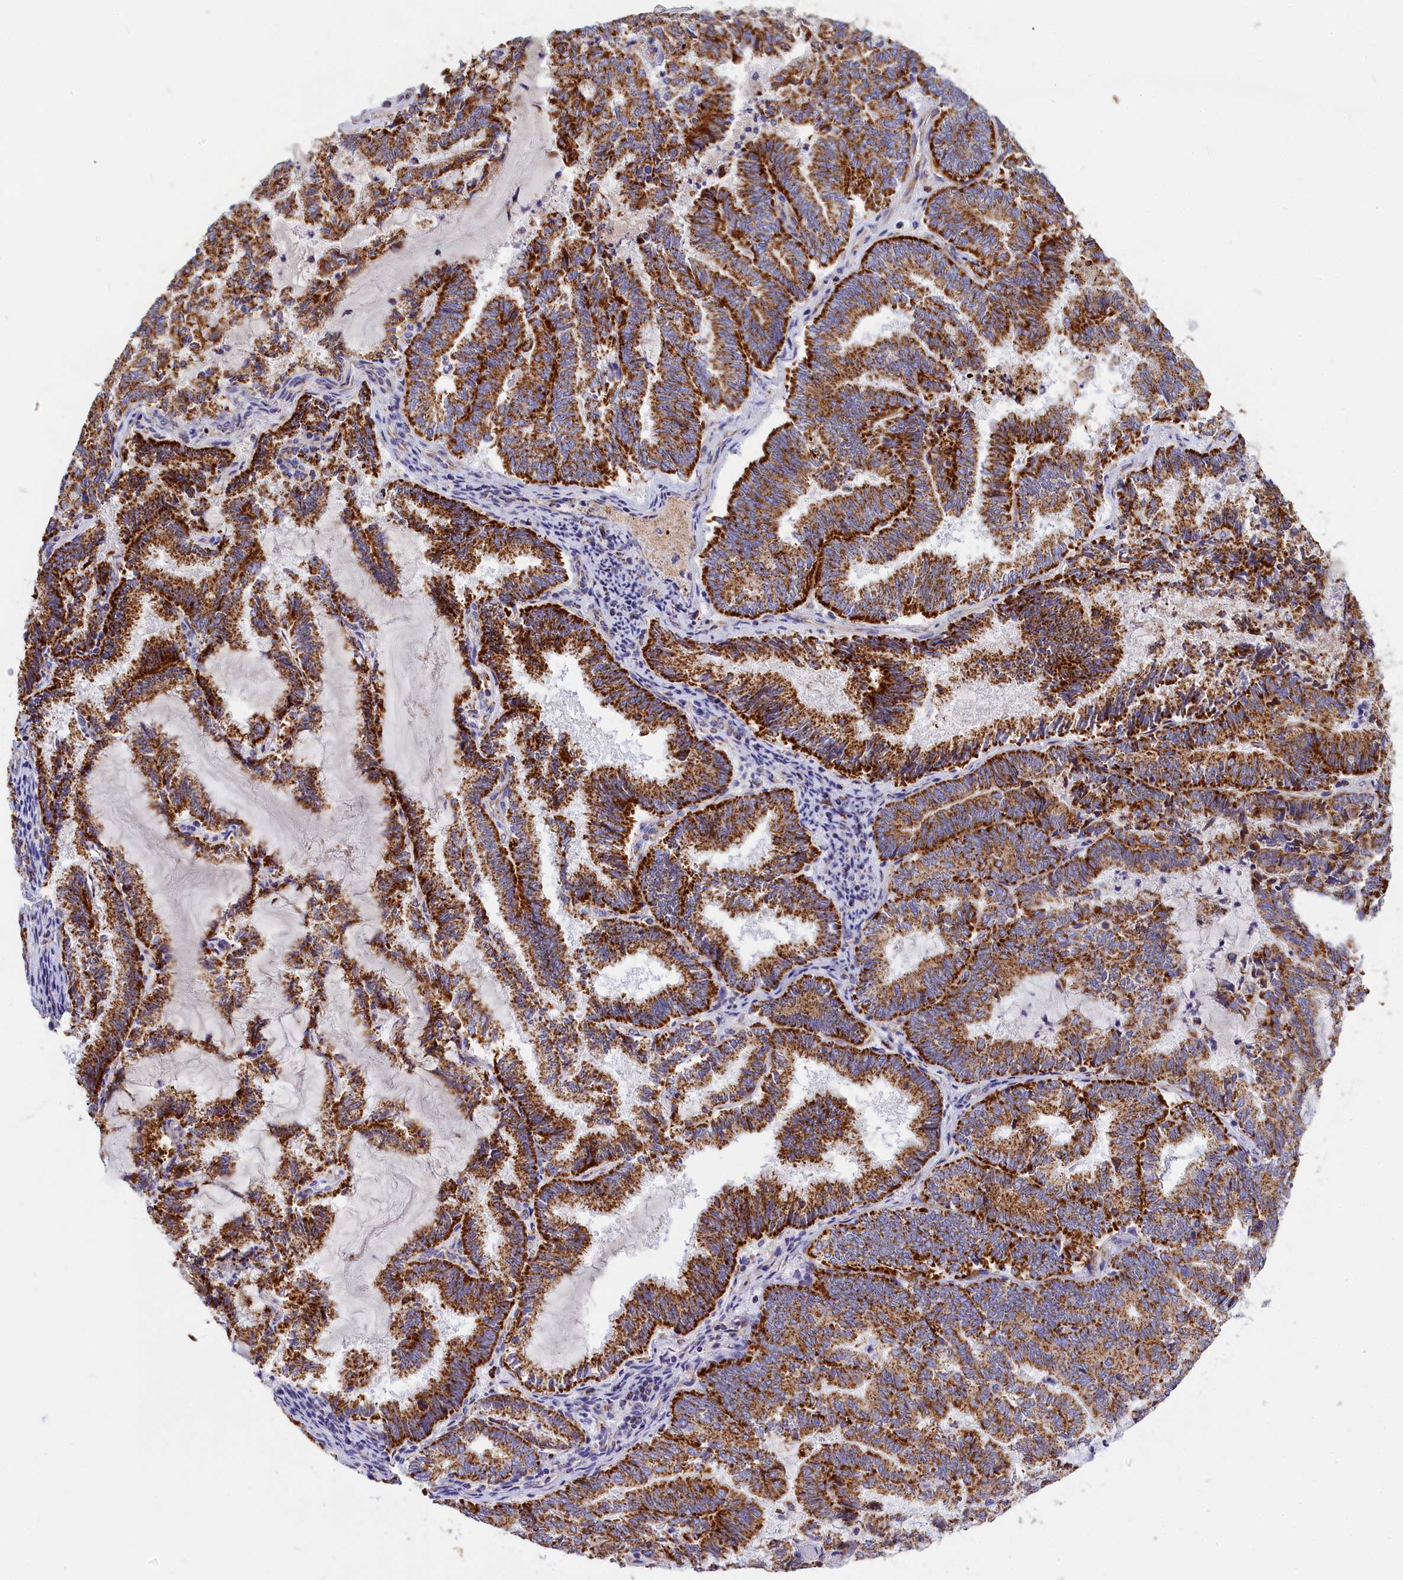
{"staining": {"intensity": "strong", "quantity": ">75%", "location": "cytoplasmic/membranous"}, "tissue": "endometrial cancer", "cell_type": "Tumor cells", "image_type": "cancer", "snomed": [{"axis": "morphology", "description": "Adenocarcinoma, NOS"}, {"axis": "topography", "description": "Endometrium"}], "caption": "A brown stain shows strong cytoplasmic/membranous staining of a protein in human endometrial cancer tumor cells.", "gene": "VDAC2", "patient": {"sex": "female", "age": 80}}